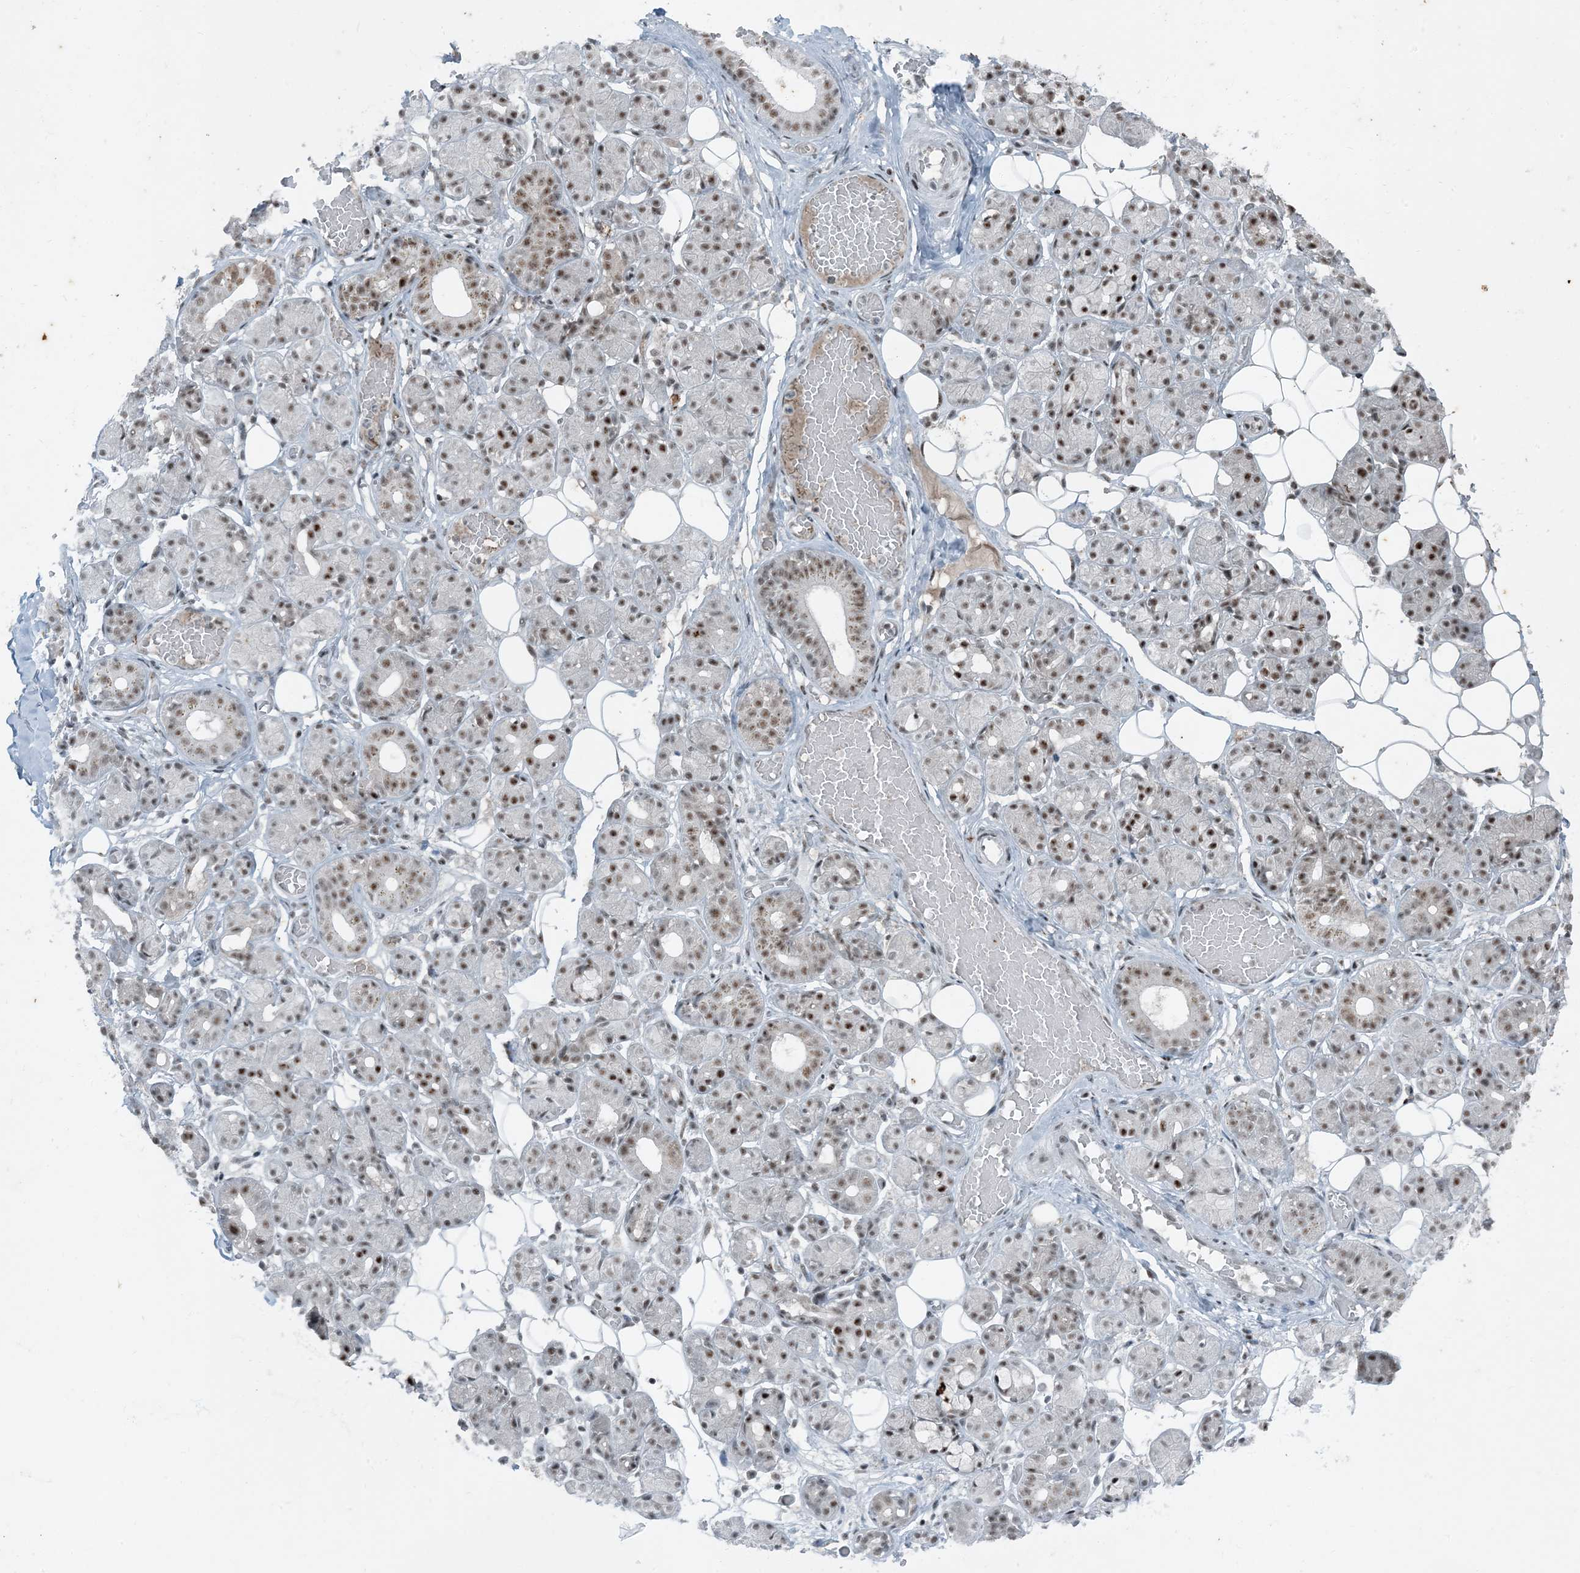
{"staining": {"intensity": "moderate", "quantity": "25%-75%", "location": "nuclear"}, "tissue": "salivary gland", "cell_type": "Glandular cells", "image_type": "normal", "snomed": [{"axis": "morphology", "description": "Normal tissue, NOS"}, {"axis": "topography", "description": "Salivary gland"}], "caption": "A high-resolution photomicrograph shows immunohistochemistry staining of normal salivary gland, which reveals moderate nuclear staining in about 25%-75% of glandular cells. The staining was performed using DAB to visualize the protein expression in brown, while the nuclei were stained in blue with hematoxylin (Magnification: 20x).", "gene": "TADA2B", "patient": {"sex": "male", "age": 63}}